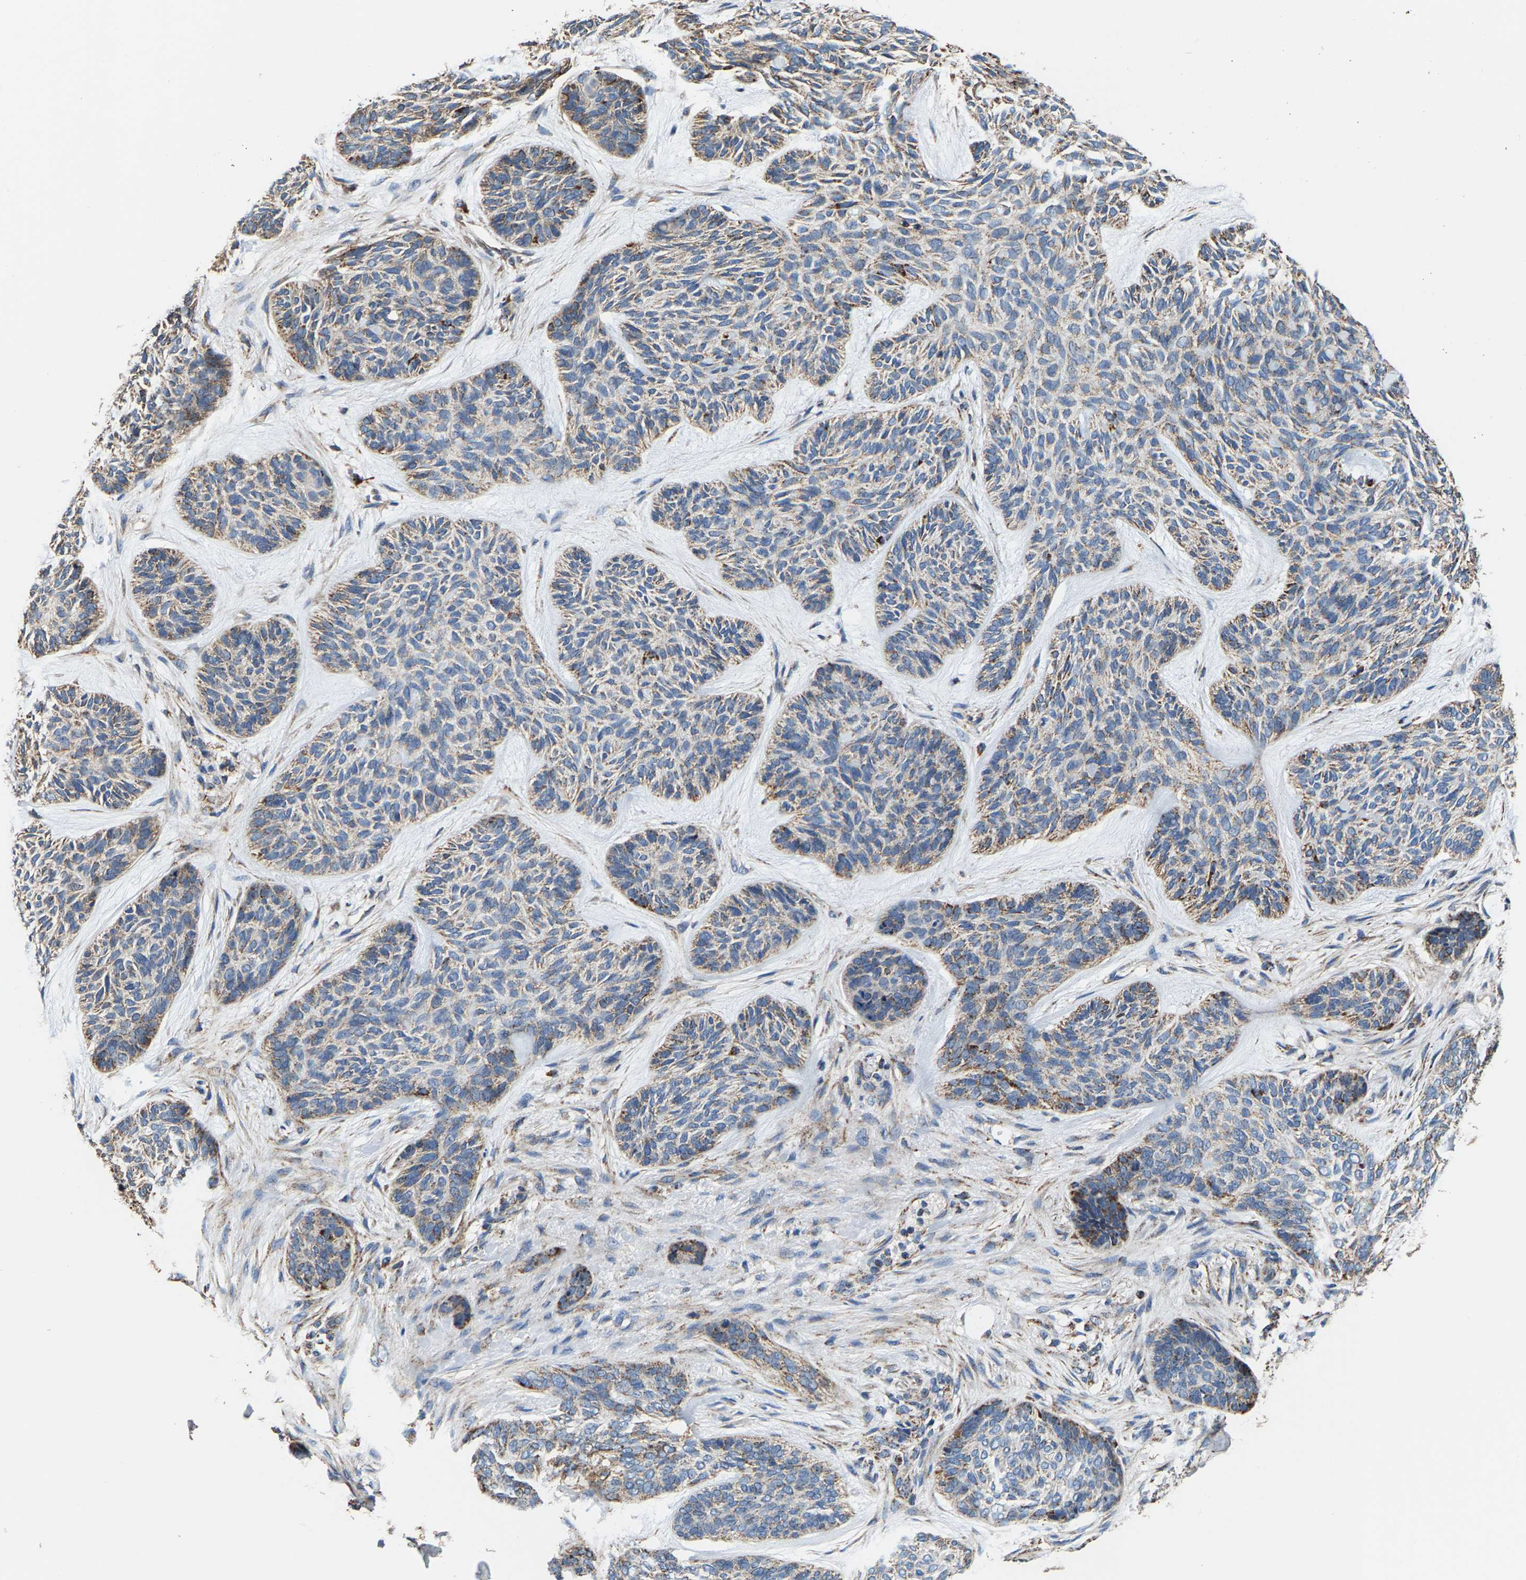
{"staining": {"intensity": "moderate", "quantity": "25%-75%", "location": "cytoplasmic/membranous"}, "tissue": "skin cancer", "cell_type": "Tumor cells", "image_type": "cancer", "snomed": [{"axis": "morphology", "description": "Basal cell carcinoma"}, {"axis": "topography", "description": "Skin"}], "caption": "Protein expression analysis of human skin basal cell carcinoma reveals moderate cytoplasmic/membranous positivity in approximately 25%-75% of tumor cells.", "gene": "SHMT2", "patient": {"sex": "male", "age": 55}}